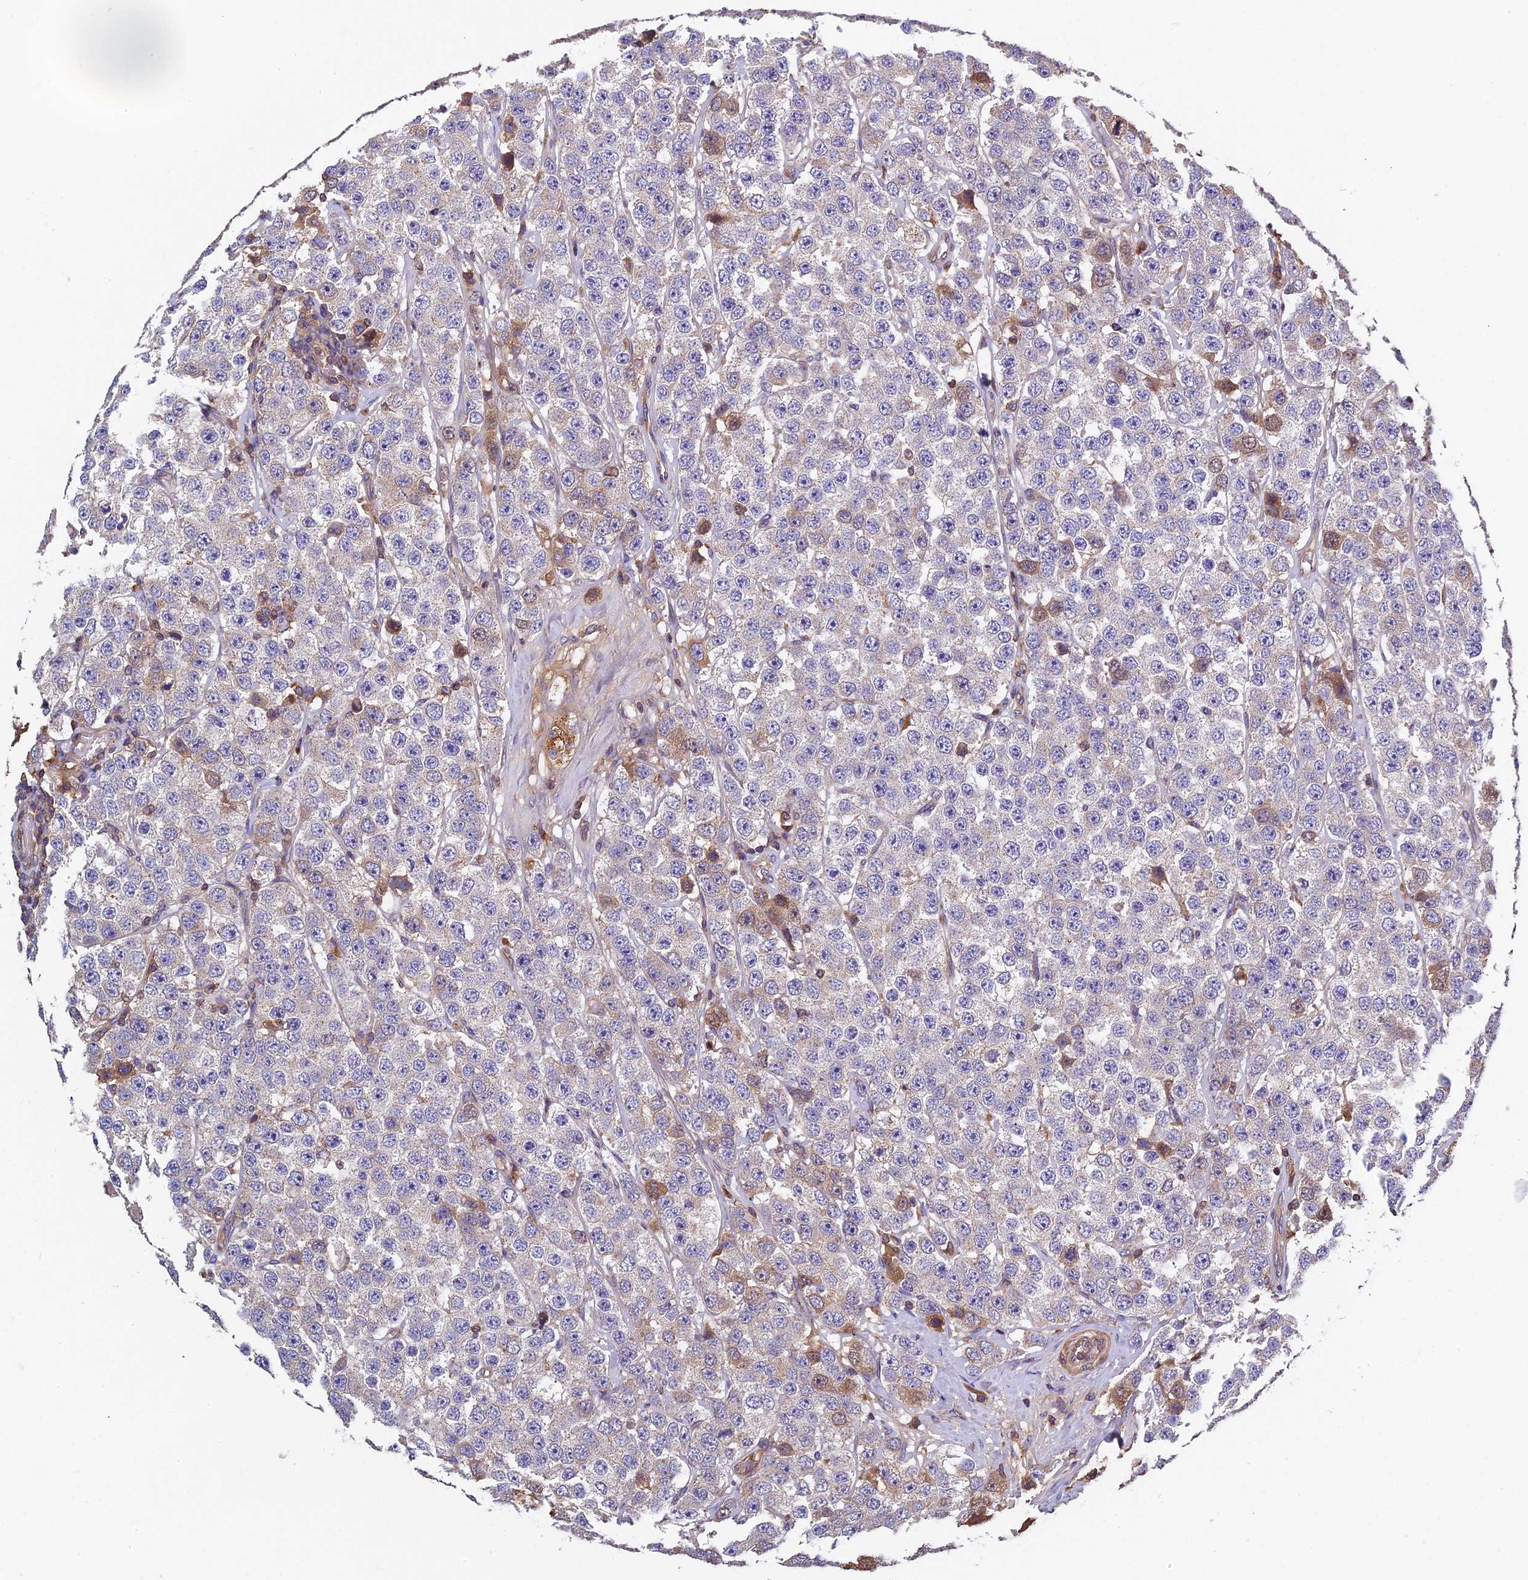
{"staining": {"intensity": "weak", "quantity": "<25%", "location": "cytoplasmic/membranous"}, "tissue": "testis cancer", "cell_type": "Tumor cells", "image_type": "cancer", "snomed": [{"axis": "morphology", "description": "Seminoma, NOS"}, {"axis": "topography", "description": "Testis"}], "caption": "IHC histopathology image of neoplastic tissue: human testis seminoma stained with DAB demonstrates no significant protein staining in tumor cells. Nuclei are stained in blue.", "gene": "CCDC153", "patient": {"sex": "male", "age": 28}}